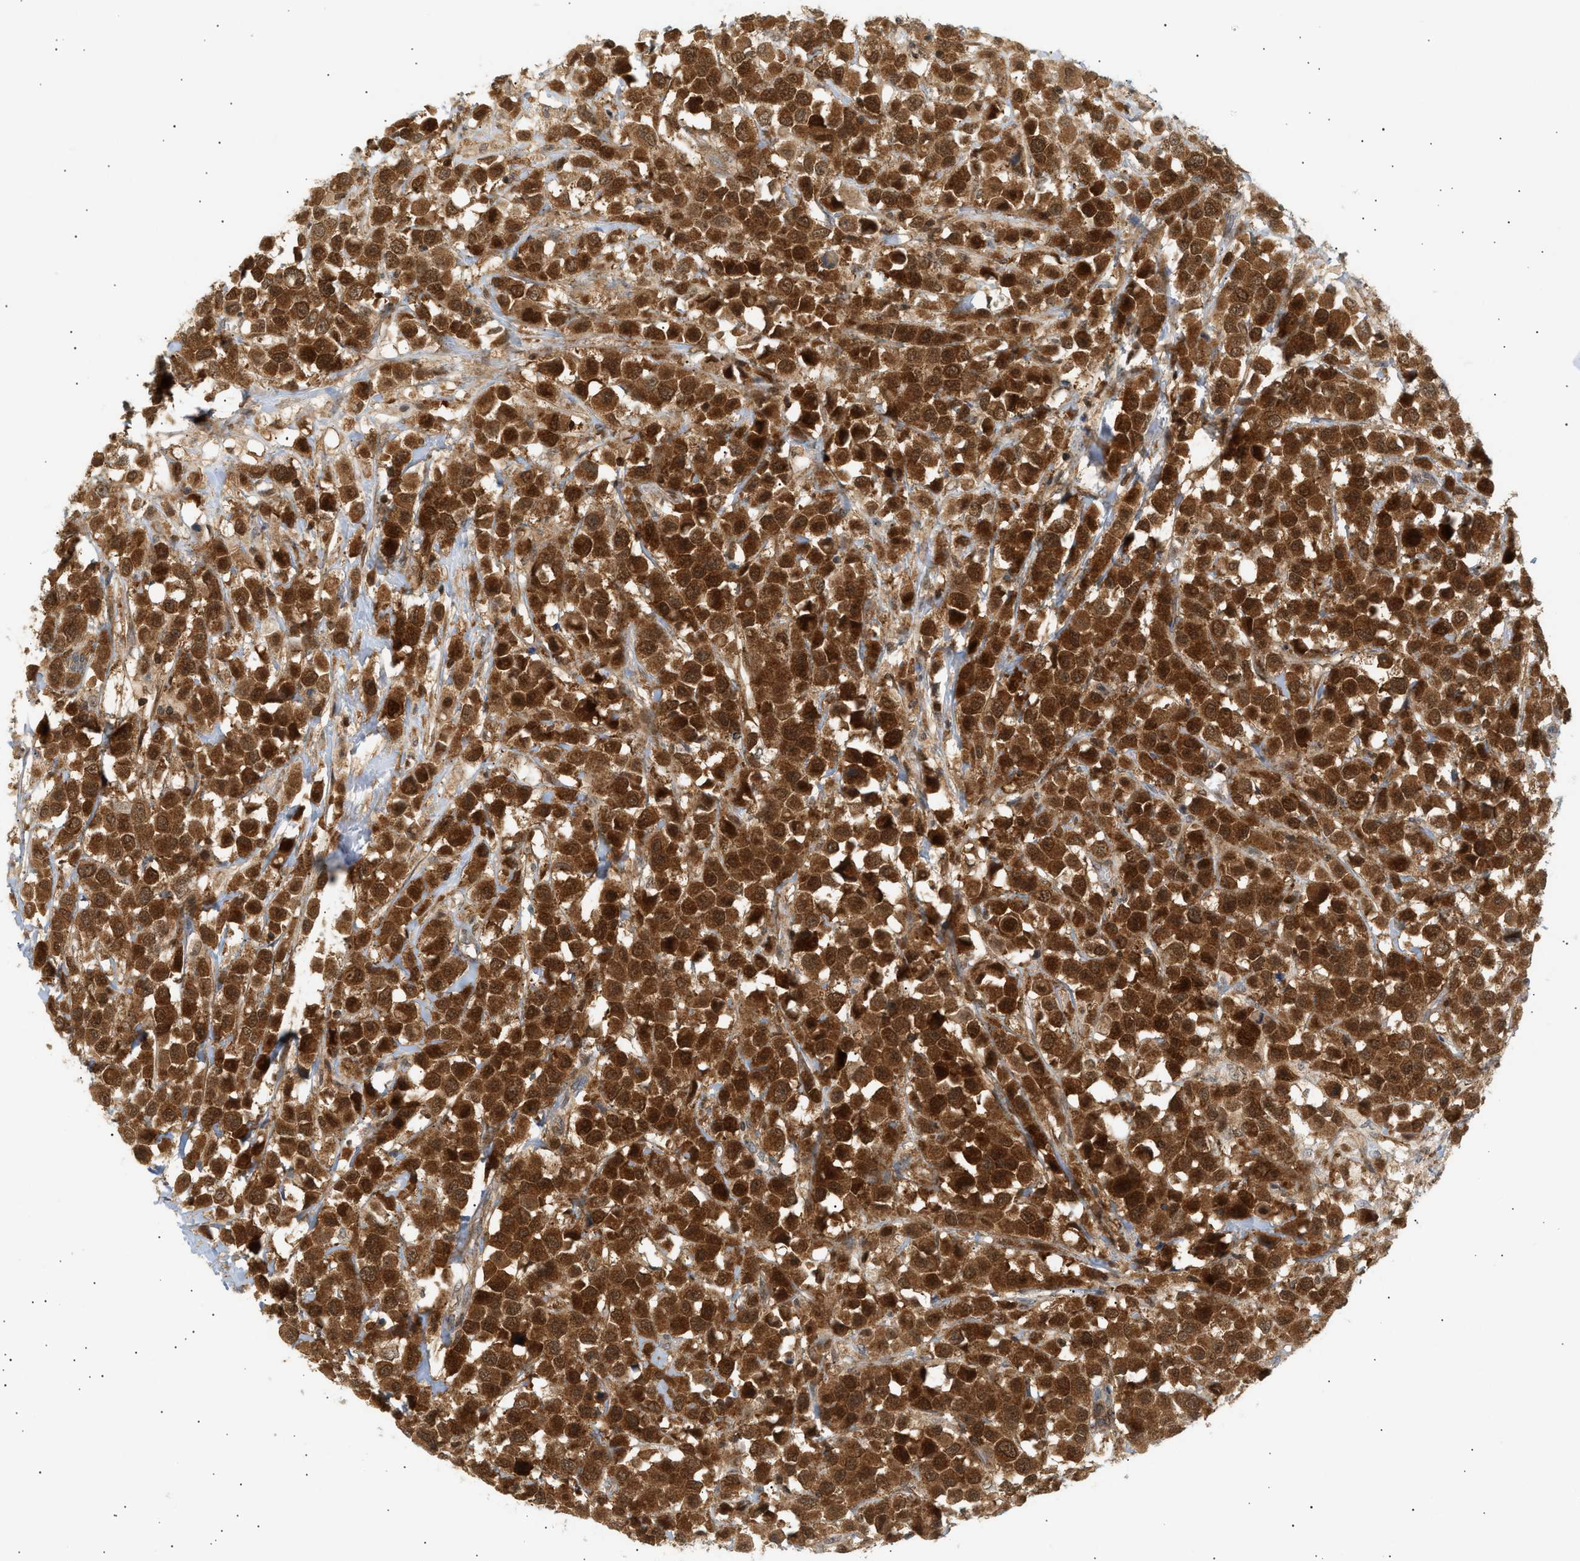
{"staining": {"intensity": "strong", "quantity": ">75%", "location": "cytoplasmic/membranous,nuclear"}, "tissue": "breast cancer", "cell_type": "Tumor cells", "image_type": "cancer", "snomed": [{"axis": "morphology", "description": "Duct carcinoma"}, {"axis": "topography", "description": "Breast"}], "caption": "Invasive ductal carcinoma (breast) stained with a protein marker shows strong staining in tumor cells.", "gene": "SHC1", "patient": {"sex": "female", "age": 61}}